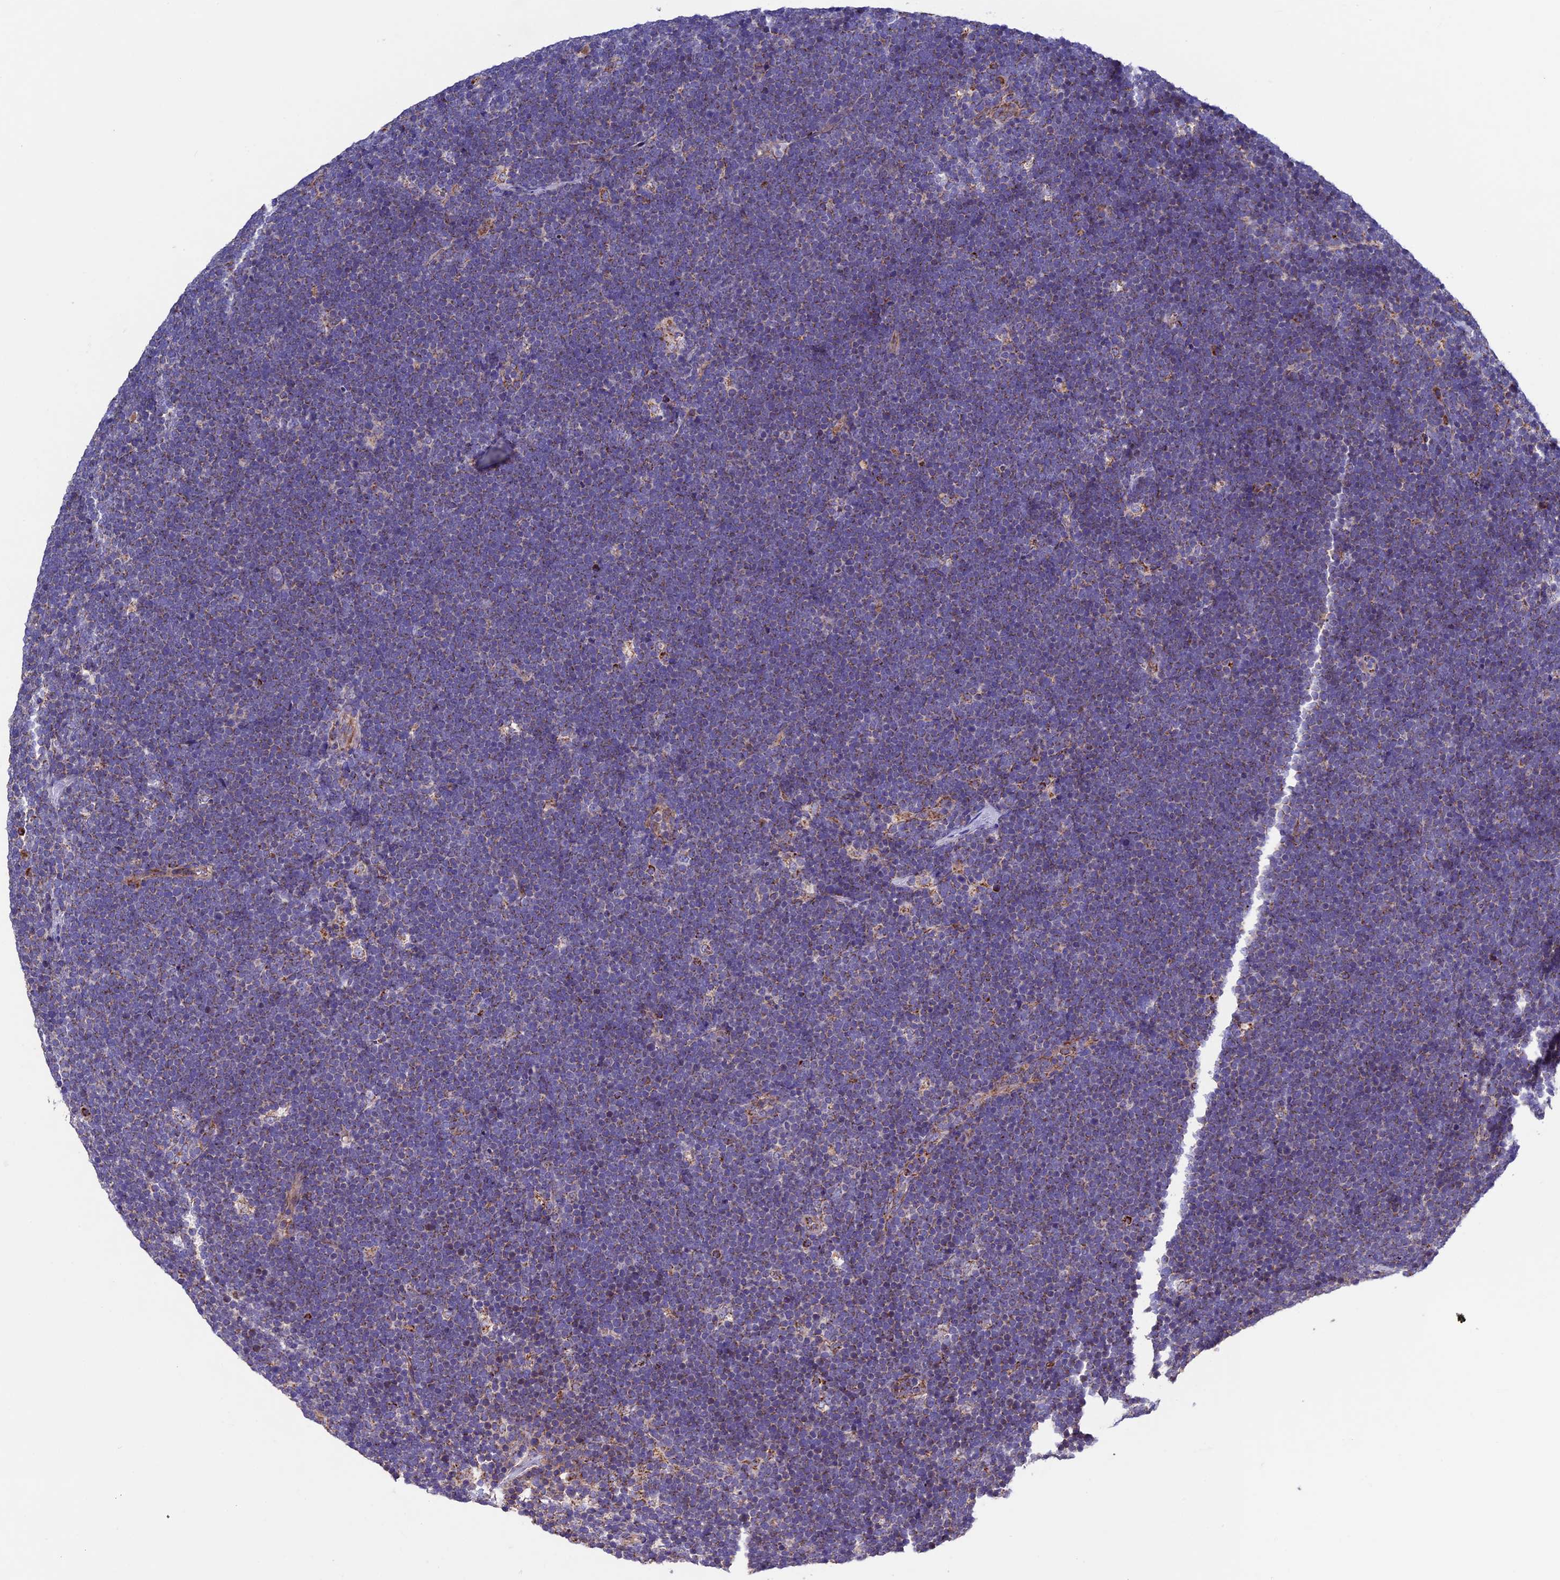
{"staining": {"intensity": "negative", "quantity": "none", "location": "none"}, "tissue": "lymphoma", "cell_type": "Tumor cells", "image_type": "cancer", "snomed": [{"axis": "morphology", "description": "Malignant lymphoma, non-Hodgkin's type, High grade"}, {"axis": "topography", "description": "Lymph node"}], "caption": "Immunohistochemical staining of lymphoma shows no significant positivity in tumor cells.", "gene": "RNF17", "patient": {"sex": "male", "age": 13}}